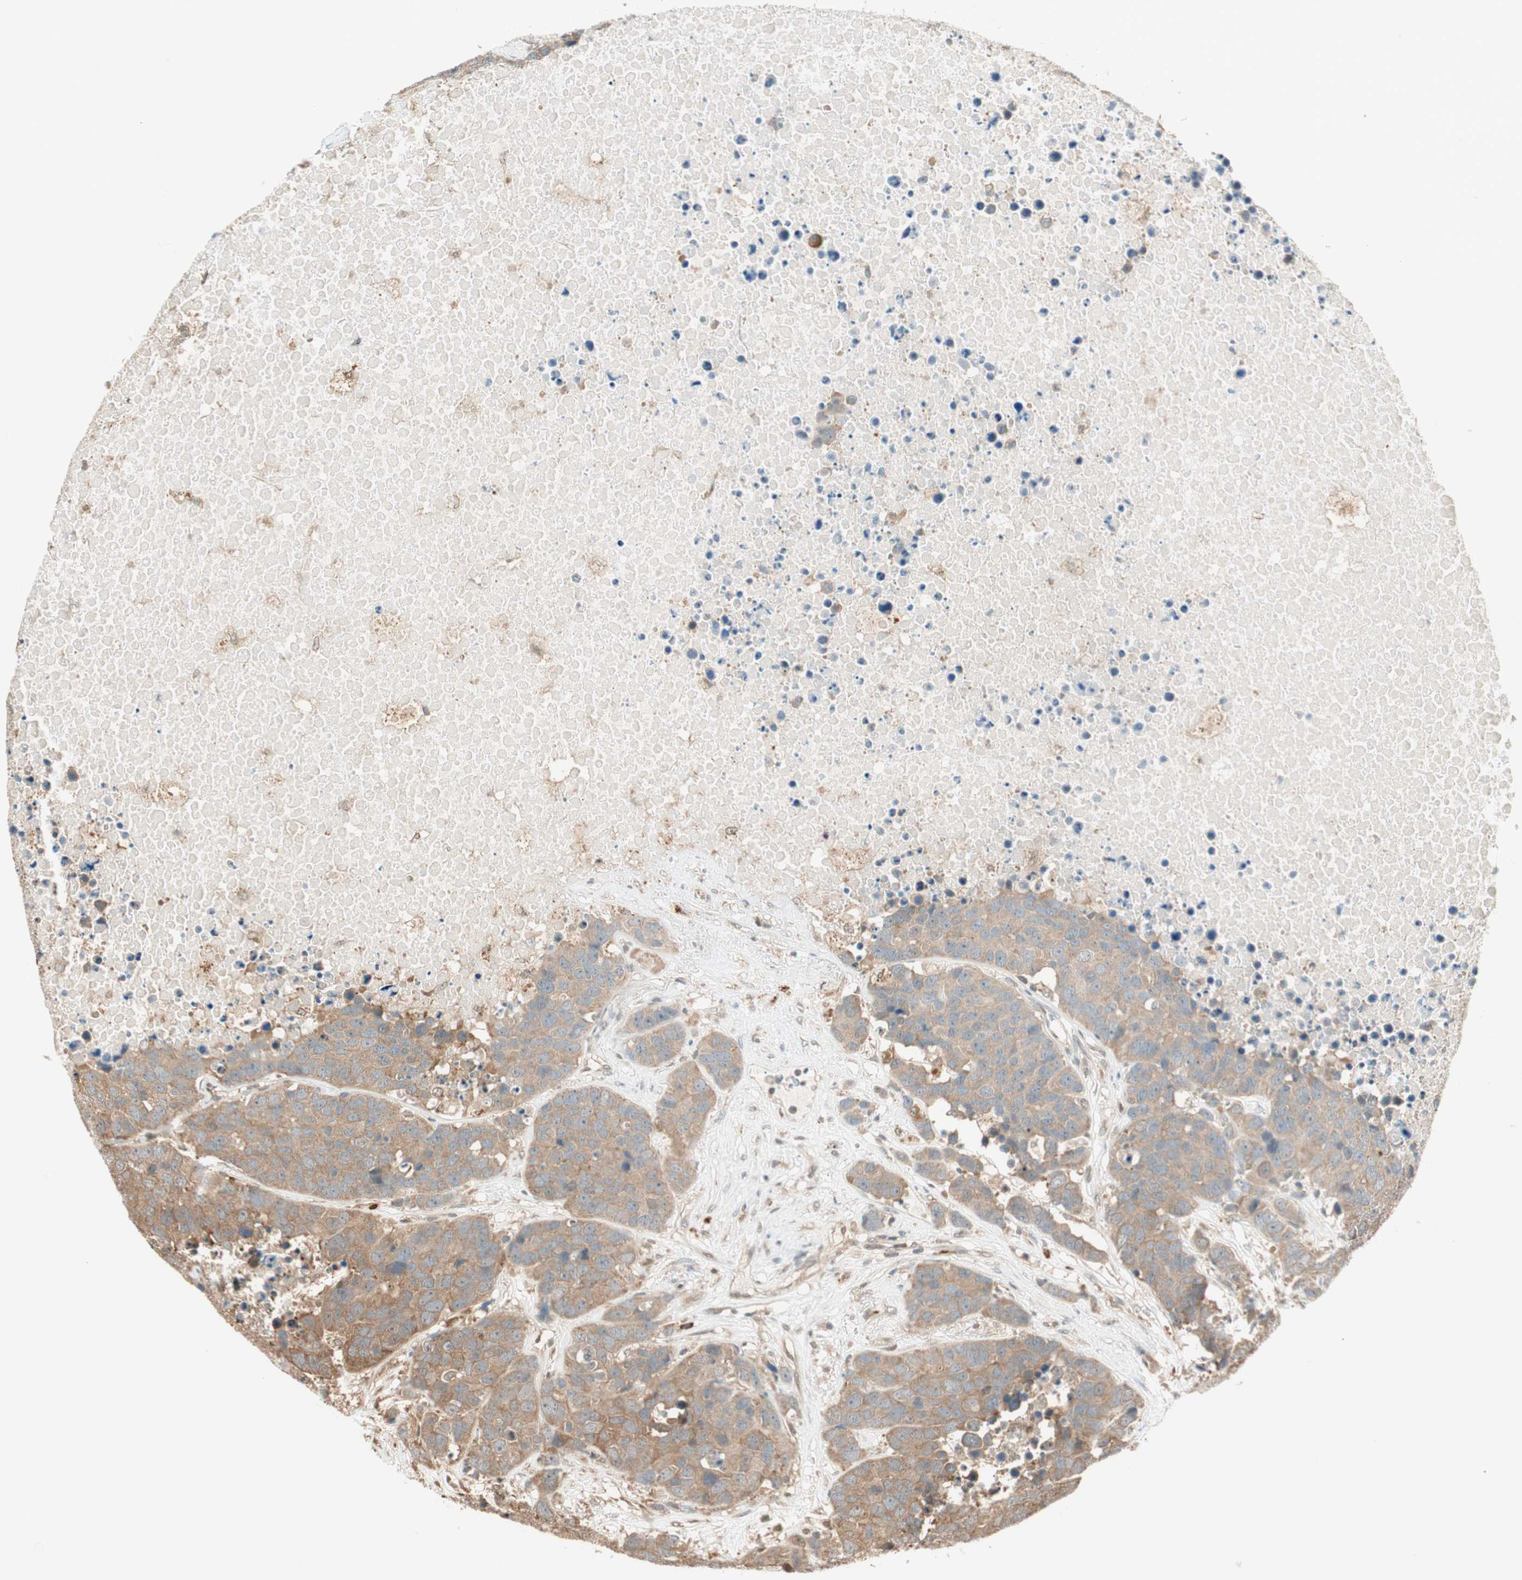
{"staining": {"intensity": "moderate", "quantity": ">75%", "location": "cytoplasmic/membranous"}, "tissue": "carcinoid", "cell_type": "Tumor cells", "image_type": "cancer", "snomed": [{"axis": "morphology", "description": "Carcinoid, malignant, NOS"}, {"axis": "topography", "description": "Lung"}], "caption": "Immunohistochemical staining of malignant carcinoid displays medium levels of moderate cytoplasmic/membranous positivity in about >75% of tumor cells. The staining was performed using DAB, with brown indicating positive protein expression. Nuclei are stained blue with hematoxylin.", "gene": "ZNF443", "patient": {"sex": "male", "age": 60}}